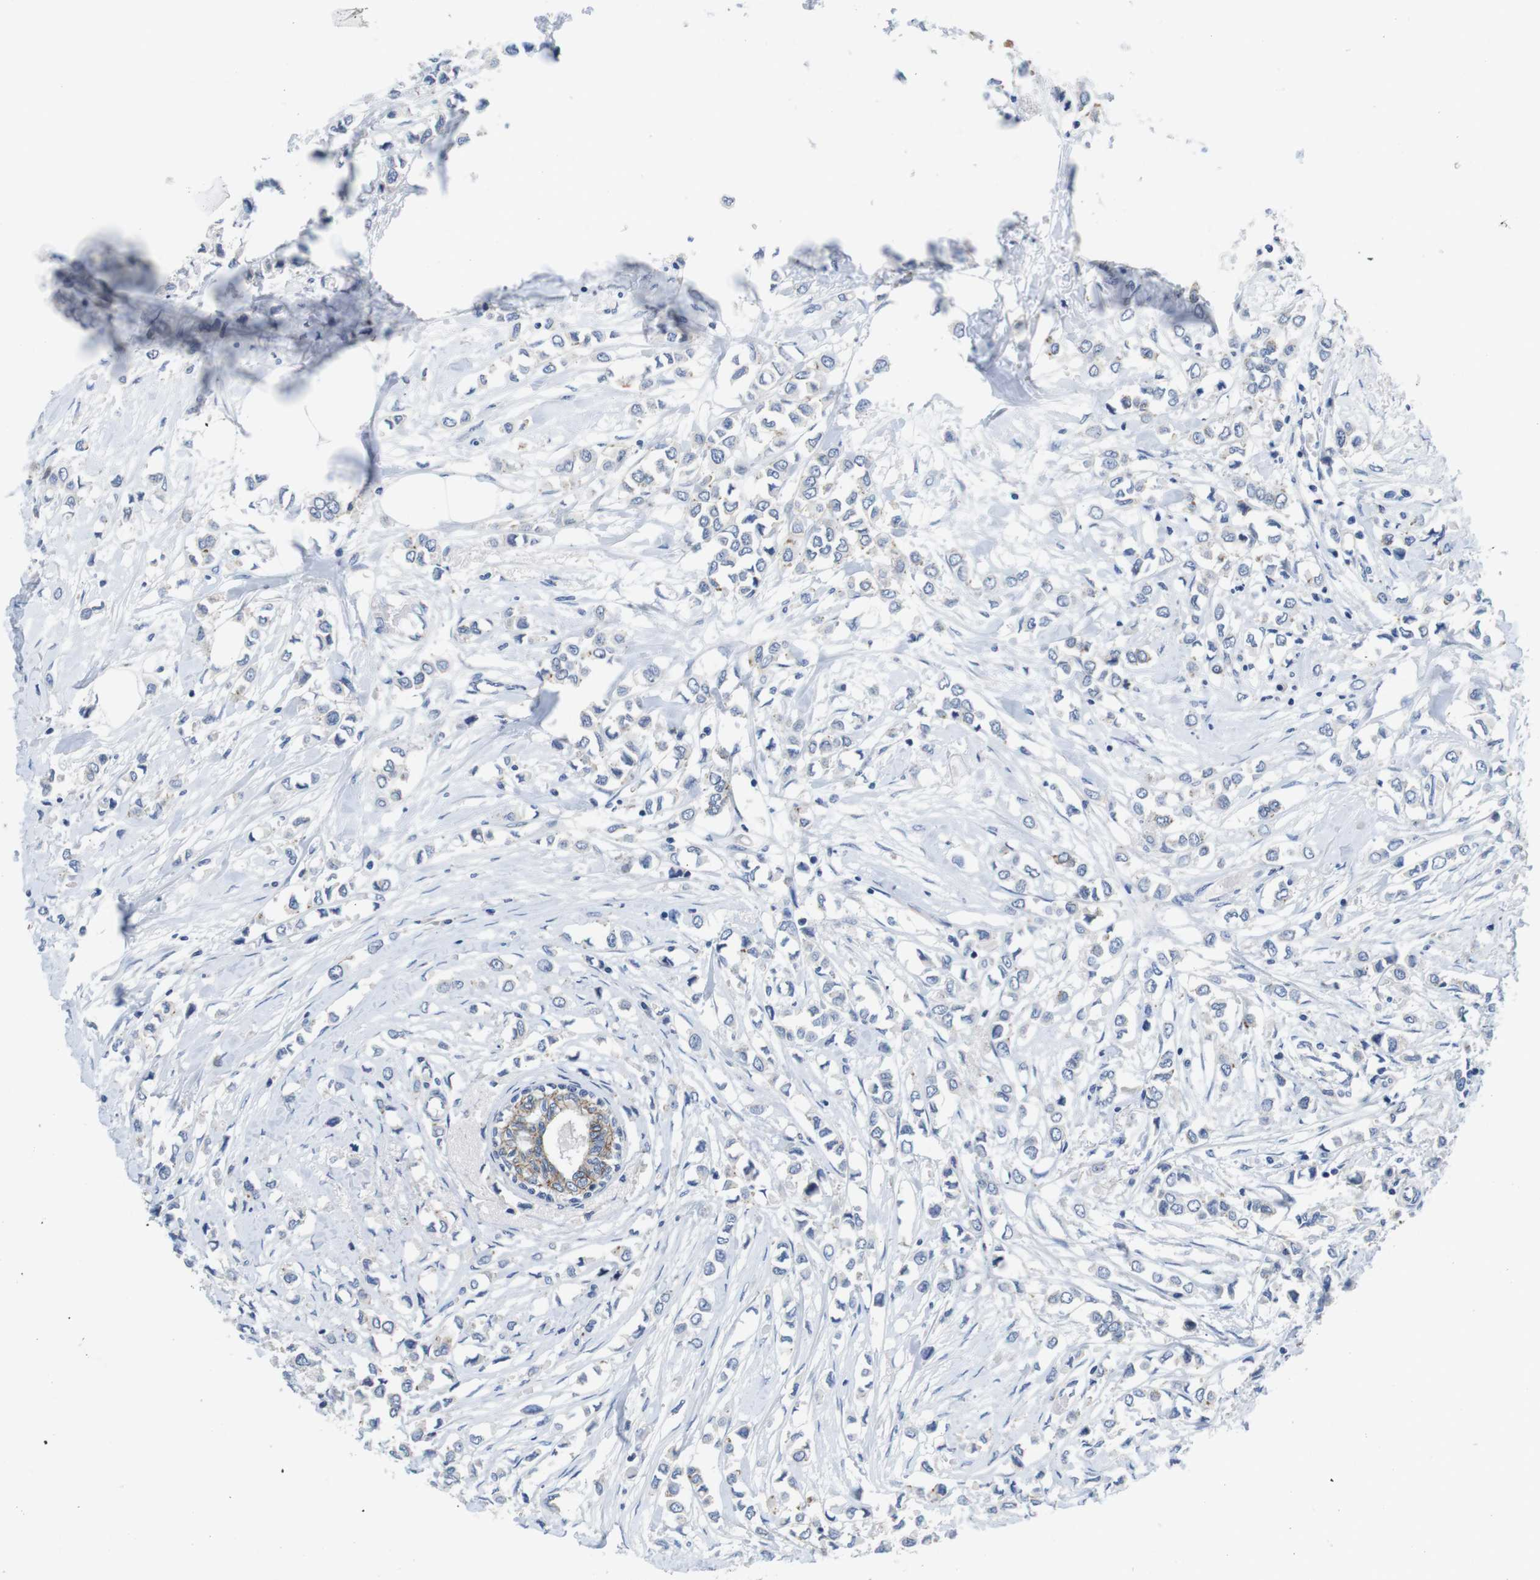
{"staining": {"intensity": "negative", "quantity": "none", "location": "none"}, "tissue": "breast cancer", "cell_type": "Tumor cells", "image_type": "cancer", "snomed": [{"axis": "morphology", "description": "Lobular carcinoma"}, {"axis": "topography", "description": "Breast"}], "caption": "This image is of breast lobular carcinoma stained with immunohistochemistry (IHC) to label a protein in brown with the nuclei are counter-stained blue. There is no staining in tumor cells.", "gene": "SCRIB", "patient": {"sex": "female", "age": 51}}